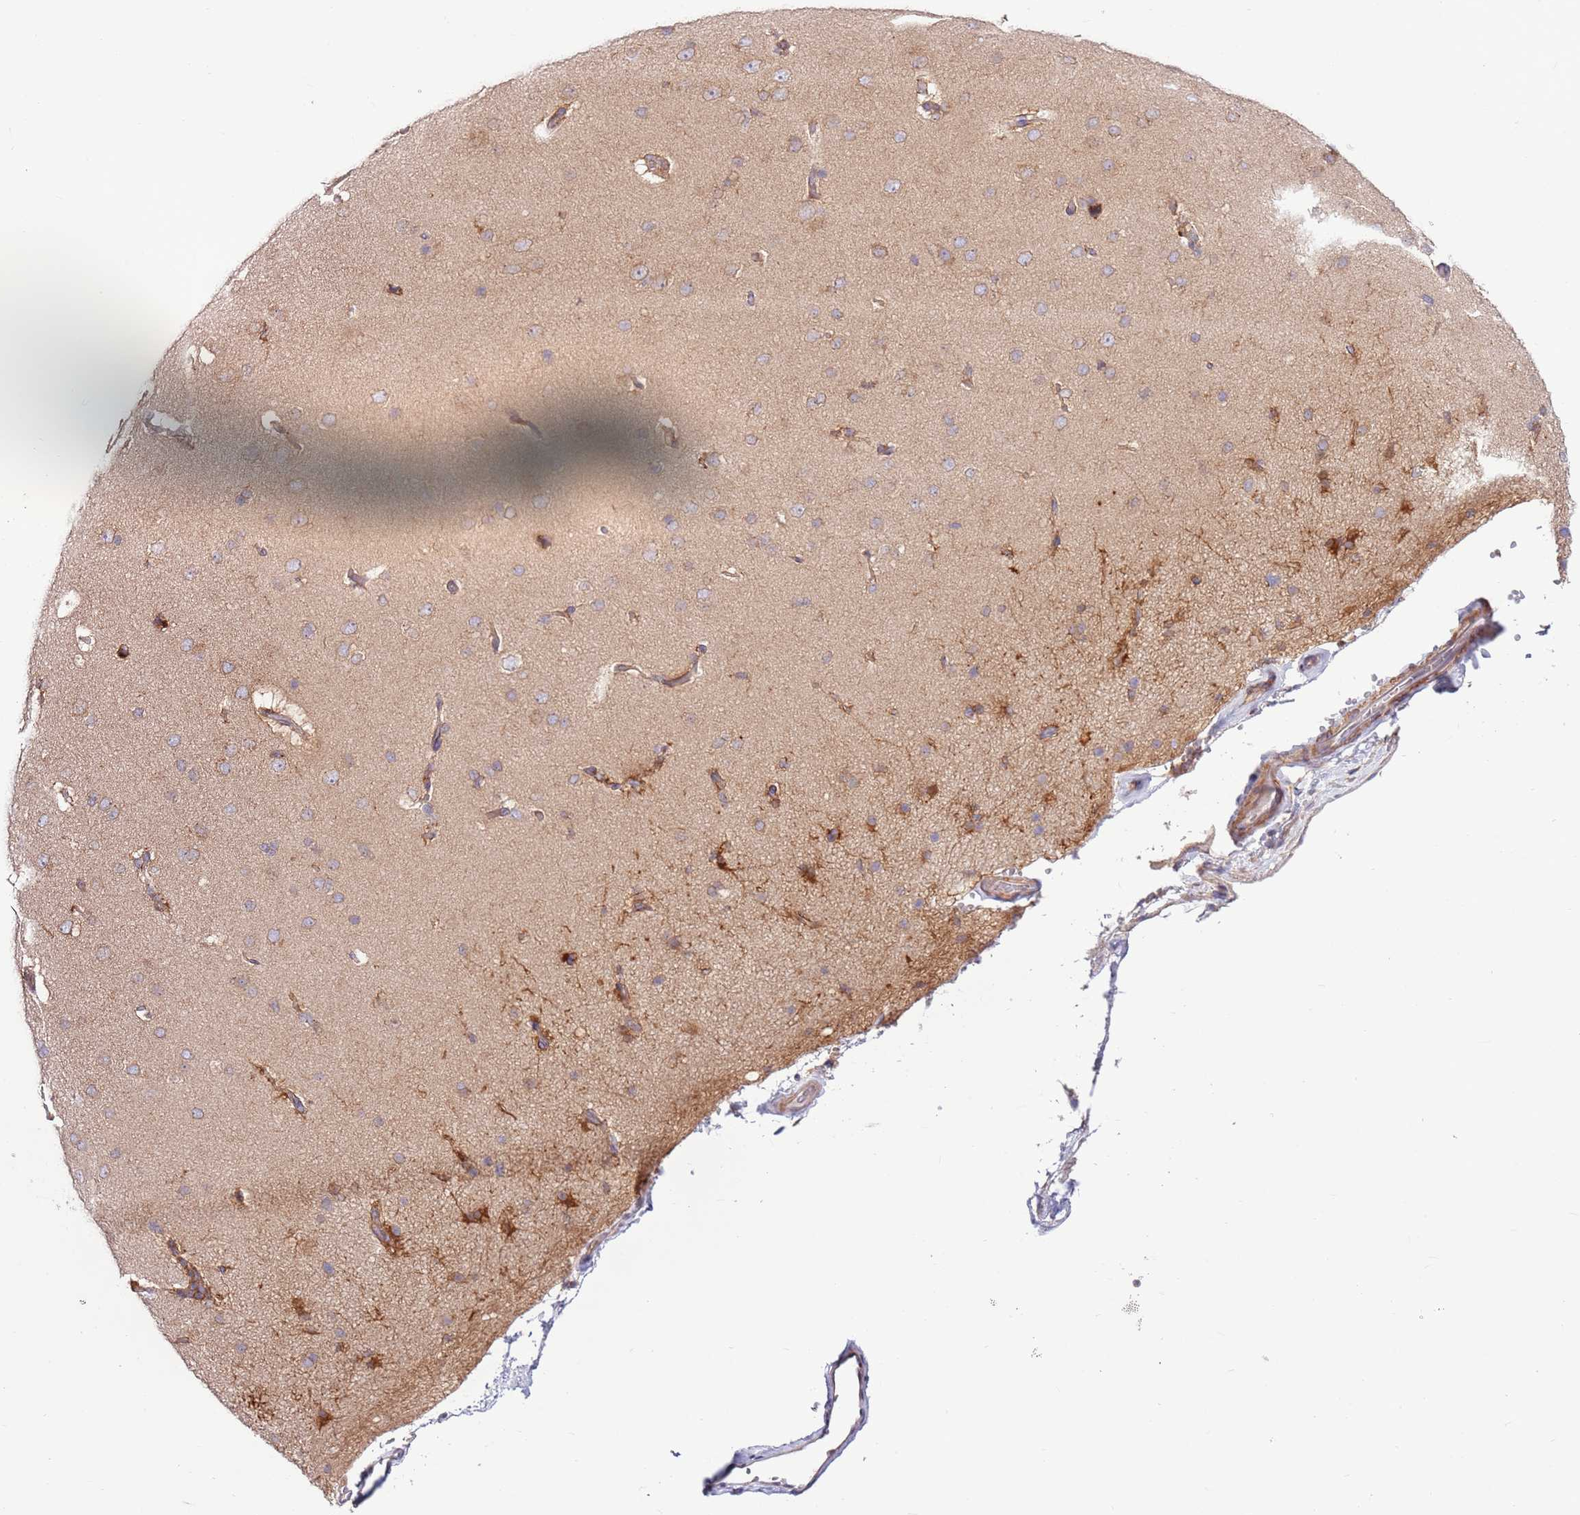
{"staining": {"intensity": "weak", "quantity": ">75%", "location": "cytoplasmic/membranous"}, "tissue": "cerebral cortex", "cell_type": "Endothelial cells", "image_type": "normal", "snomed": [{"axis": "morphology", "description": "Normal tissue, NOS"}, {"axis": "topography", "description": "Cerebral cortex"}], "caption": "Immunohistochemical staining of unremarkable human cerebral cortex exhibits weak cytoplasmic/membranous protein staining in approximately >75% of endothelial cells.", "gene": "DDX19B", "patient": {"sex": "male", "age": 62}}